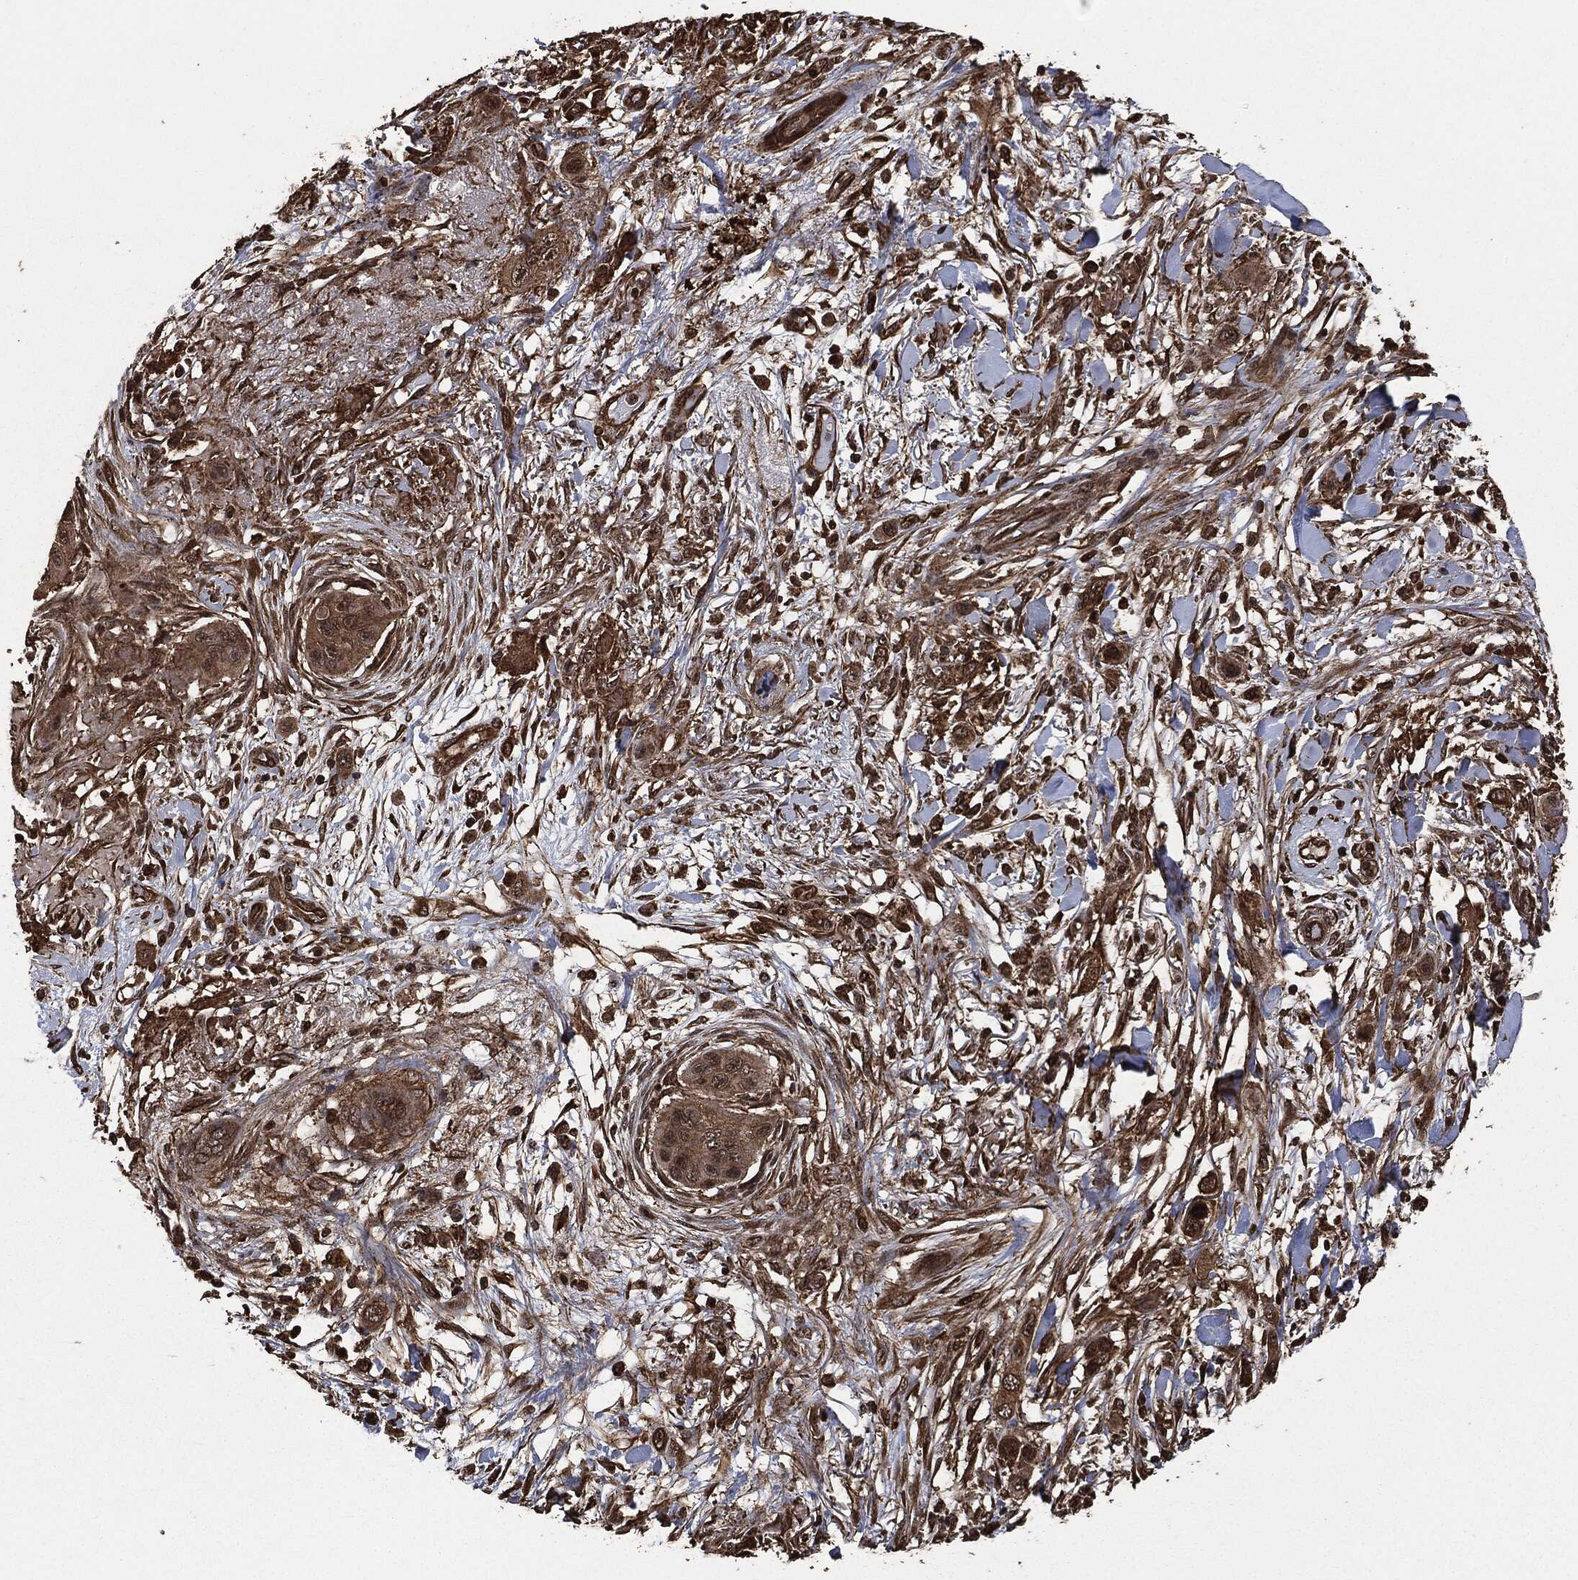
{"staining": {"intensity": "moderate", "quantity": ">75%", "location": "cytoplasmic/membranous"}, "tissue": "skin cancer", "cell_type": "Tumor cells", "image_type": "cancer", "snomed": [{"axis": "morphology", "description": "Squamous cell carcinoma, NOS"}, {"axis": "topography", "description": "Skin"}], "caption": "An image of human skin squamous cell carcinoma stained for a protein reveals moderate cytoplasmic/membranous brown staining in tumor cells.", "gene": "HRAS", "patient": {"sex": "male", "age": 79}}